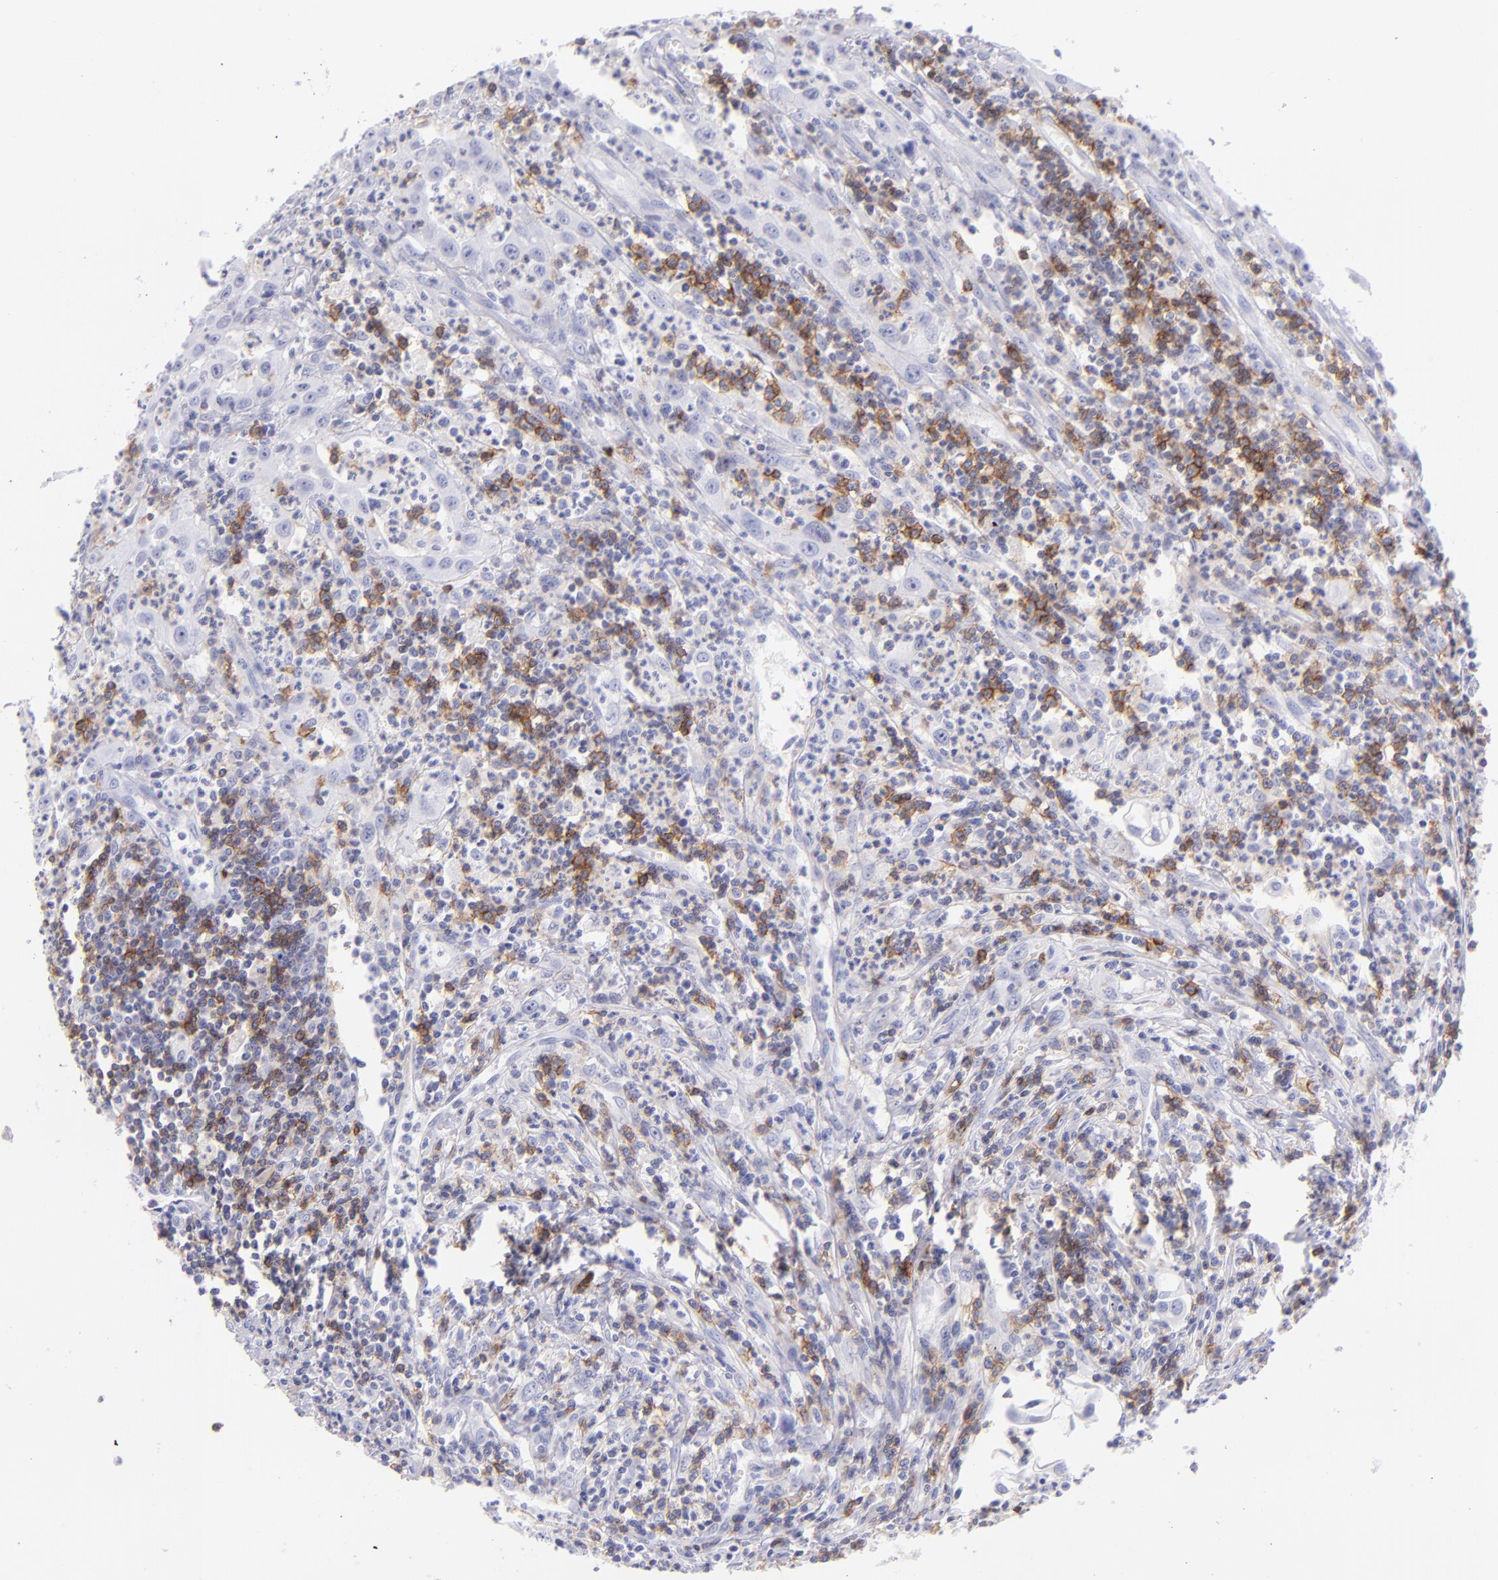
{"staining": {"intensity": "negative", "quantity": "none", "location": "none"}, "tissue": "urothelial cancer", "cell_type": "Tumor cells", "image_type": "cancer", "snomed": [{"axis": "morphology", "description": "Urothelial carcinoma, High grade"}, {"axis": "topography", "description": "Urinary bladder"}], "caption": "An image of urothelial cancer stained for a protein exhibits no brown staining in tumor cells.", "gene": "CD69", "patient": {"sex": "male", "age": 66}}